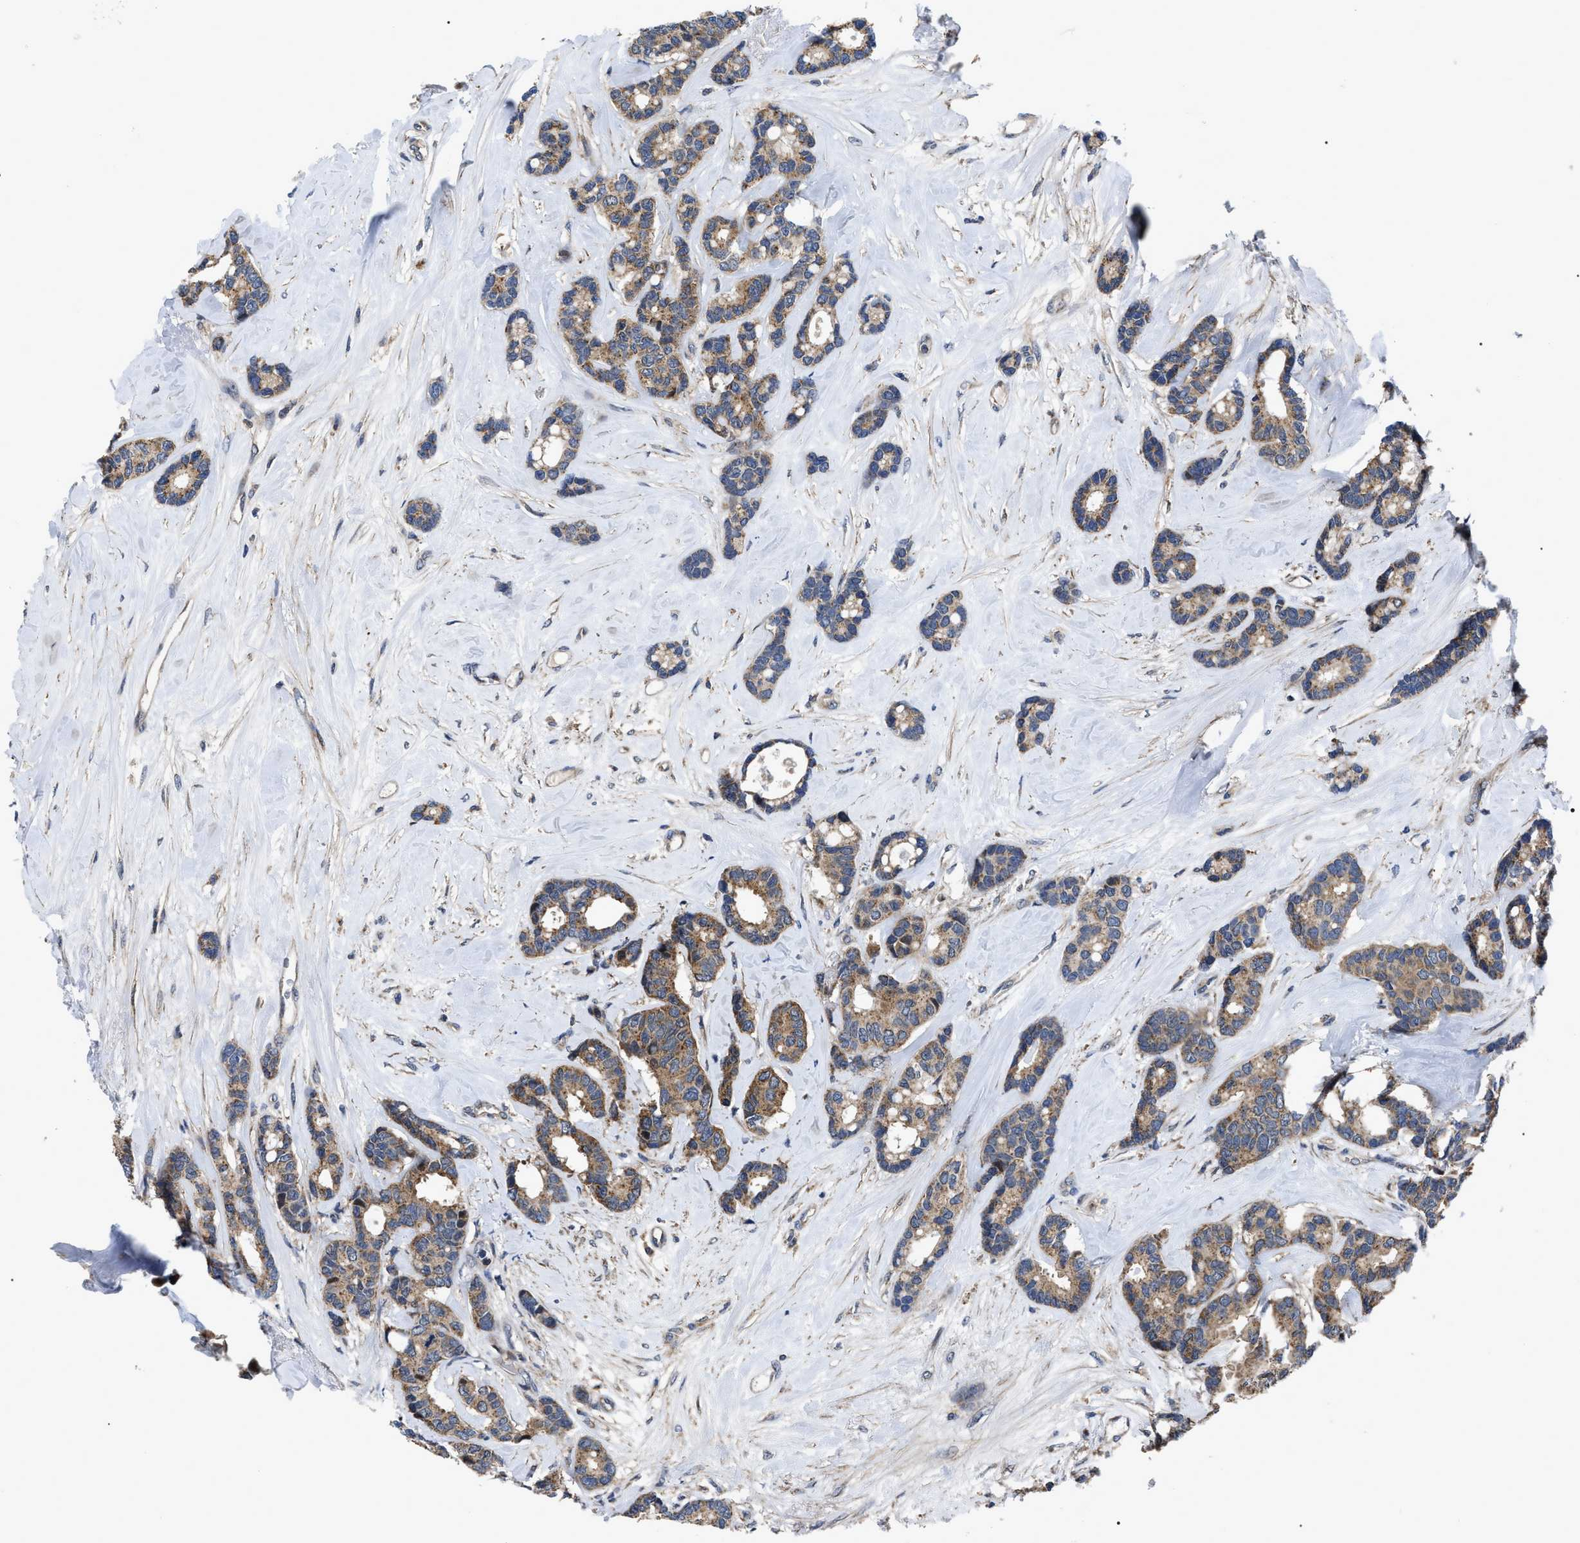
{"staining": {"intensity": "moderate", "quantity": ">75%", "location": "cytoplasmic/membranous"}, "tissue": "breast cancer", "cell_type": "Tumor cells", "image_type": "cancer", "snomed": [{"axis": "morphology", "description": "Duct carcinoma"}, {"axis": "topography", "description": "Breast"}], "caption": "Protein expression by immunohistochemistry (IHC) reveals moderate cytoplasmic/membranous expression in about >75% of tumor cells in breast cancer (intraductal carcinoma).", "gene": "PPWD1", "patient": {"sex": "female", "age": 87}}